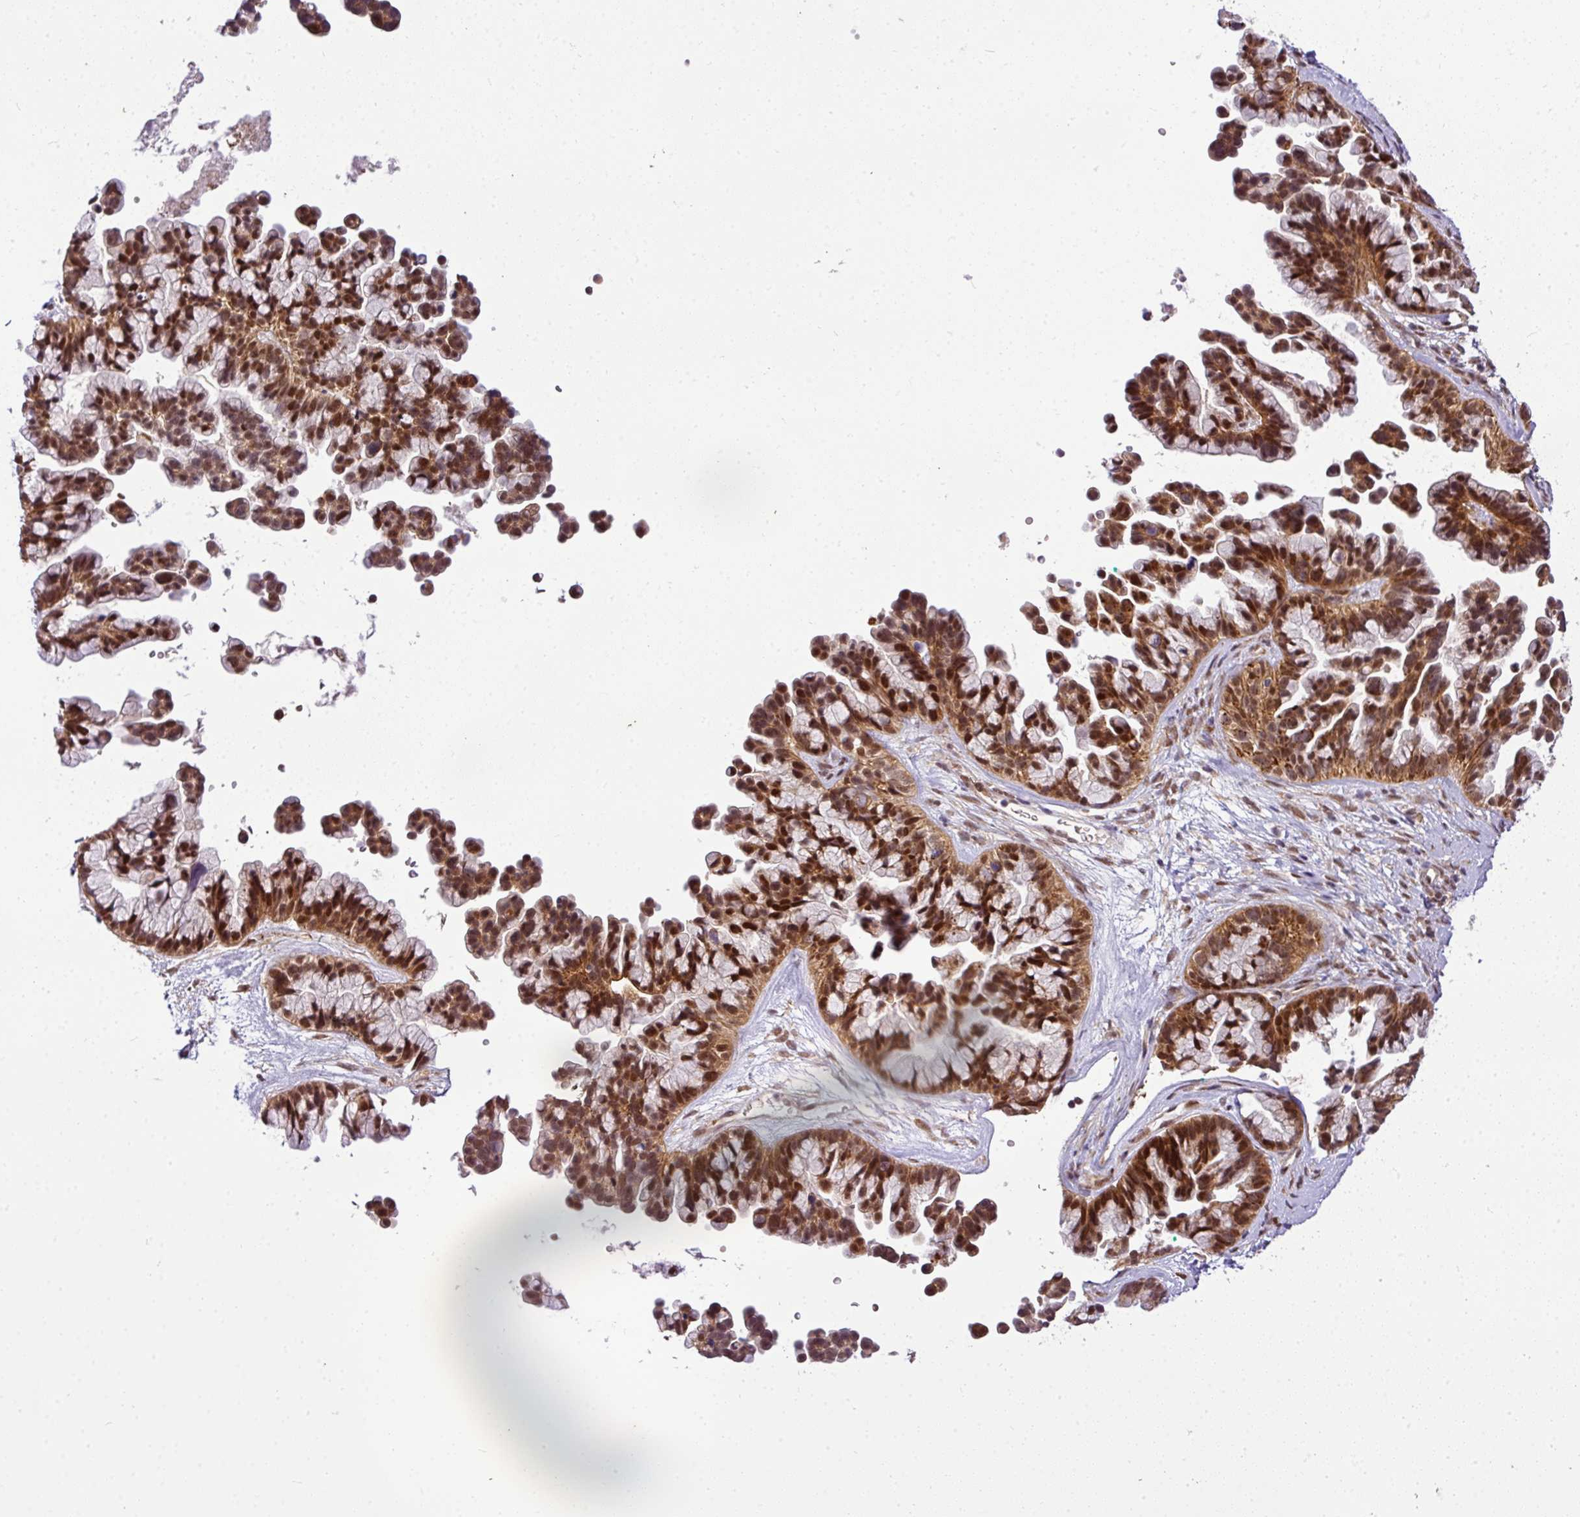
{"staining": {"intensity": "strong", "quantity": ">75%", "location": "cytoplasmic/membranous,nuclear"}, "tissue": "ovarian cancer", "cell_type": "Tumor cells", "image_type": "cancer", "snomed": [{"axis": "morphology", "description": "Cystadenocarcinoma, serous, NOS"}, {"axis": "topography", "description": "Ovary"}], "caption": "A photomicrograph of human ovarian cancer (serous cystadenocarcinoma) stained for a protein displays strong cytoplasmic/membranous and nuclear brown staining in tumor cells.", "gene": "C1orf226", "patient": {"sex": "female", "age": 56}}